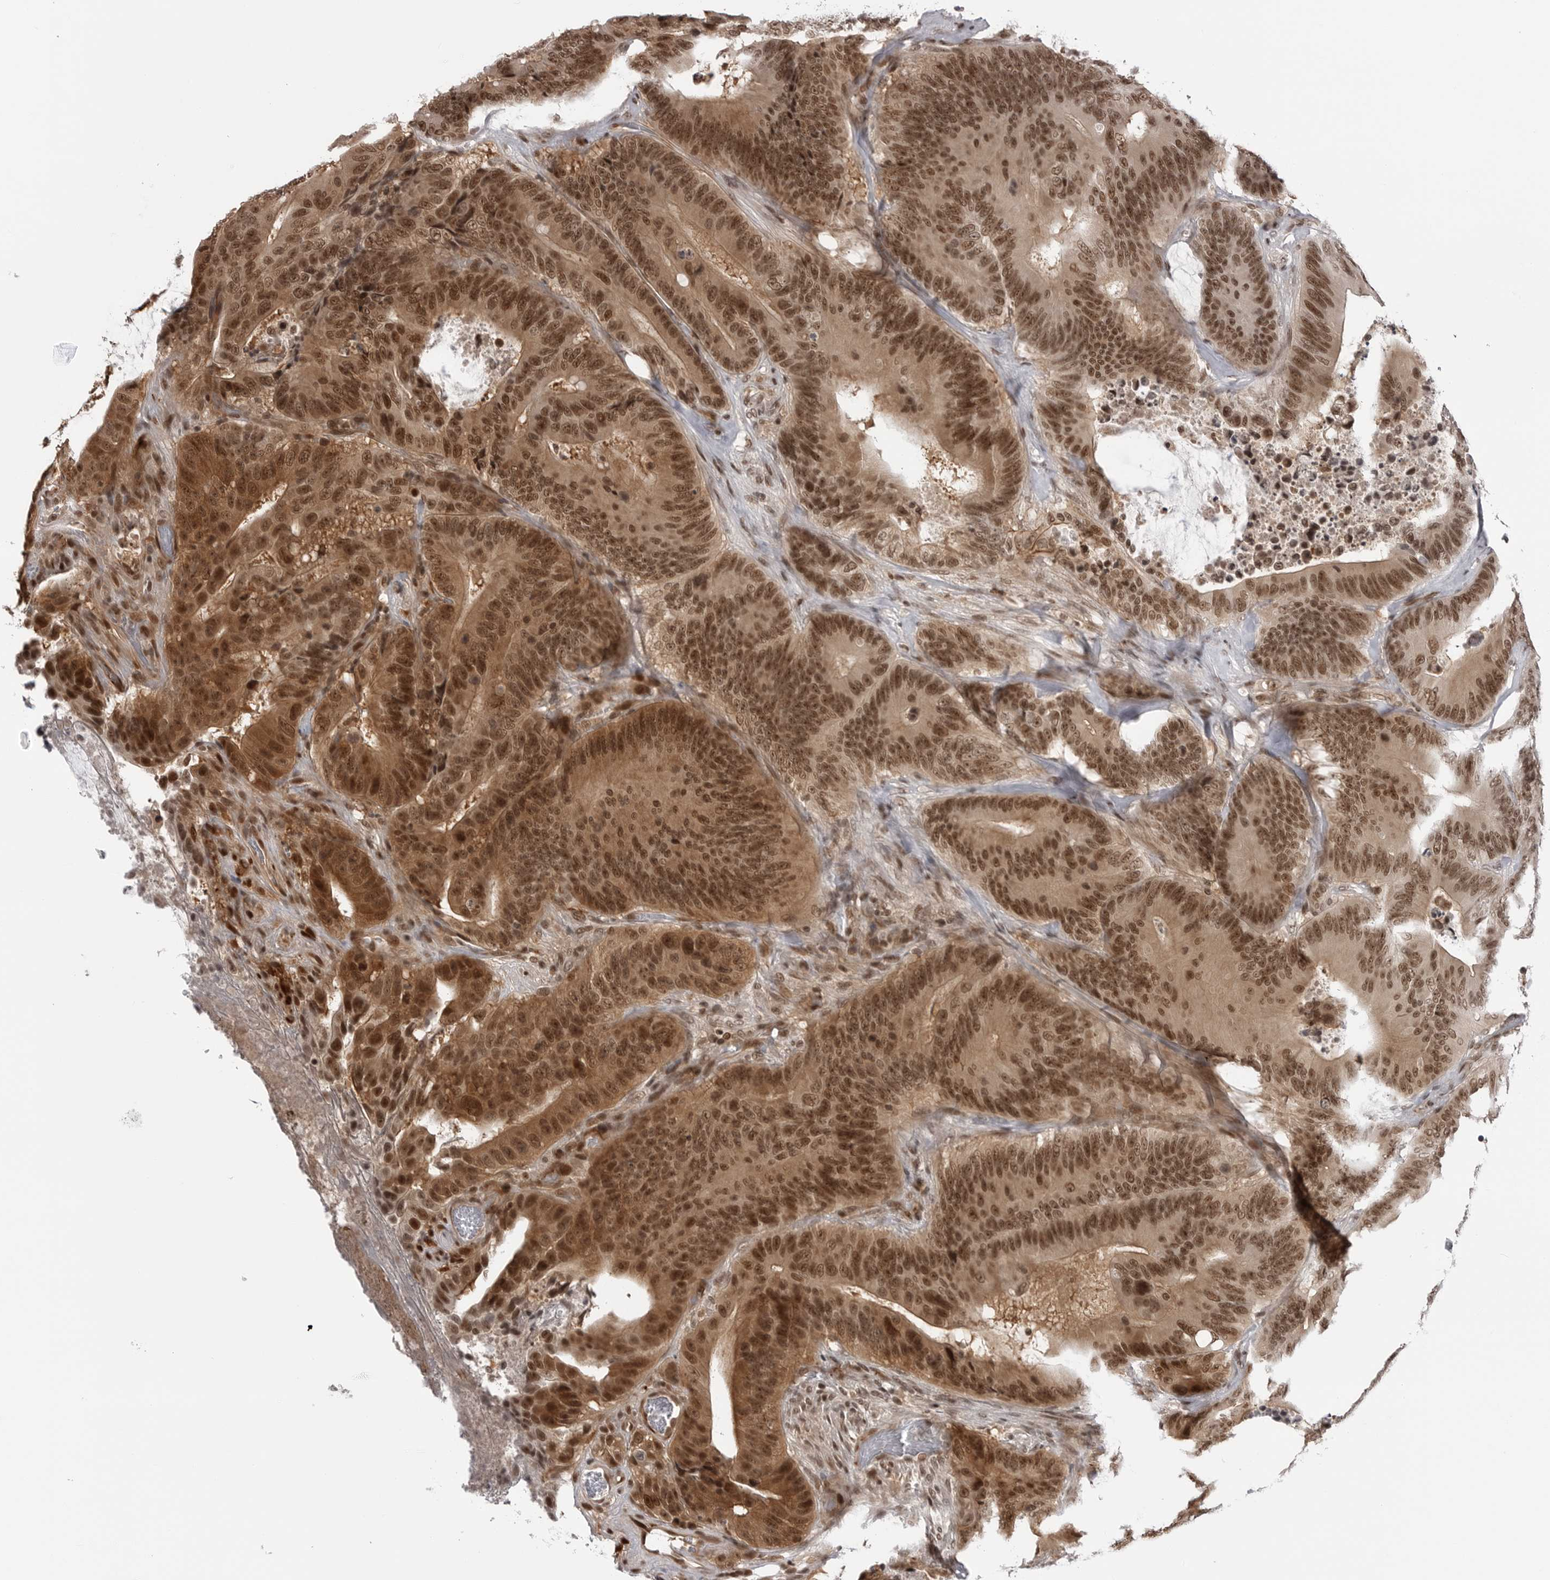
{"staining": {"intensity": "moderate", "quantity": ">75%", "location": "cytoplasmic/membranous,nuclear"}, "tissue": "colorectal cancer", "cell_type": "Tumor cells", "image_type": "cancer", "snomed": [{"axis": "morphology", "description": "Adenocarcinoma, NOS"}, {"axis": "topography", "description": "Colon"}], "caption": "Protein staining of colorectal adenocarcinoma tissue exhibits moderate cytoplasmic/membranous and nuclear staining in approximately >75% of tumor cells.", "gene": "TRIM66", "patient": {"sex": "male", "age": 83}}